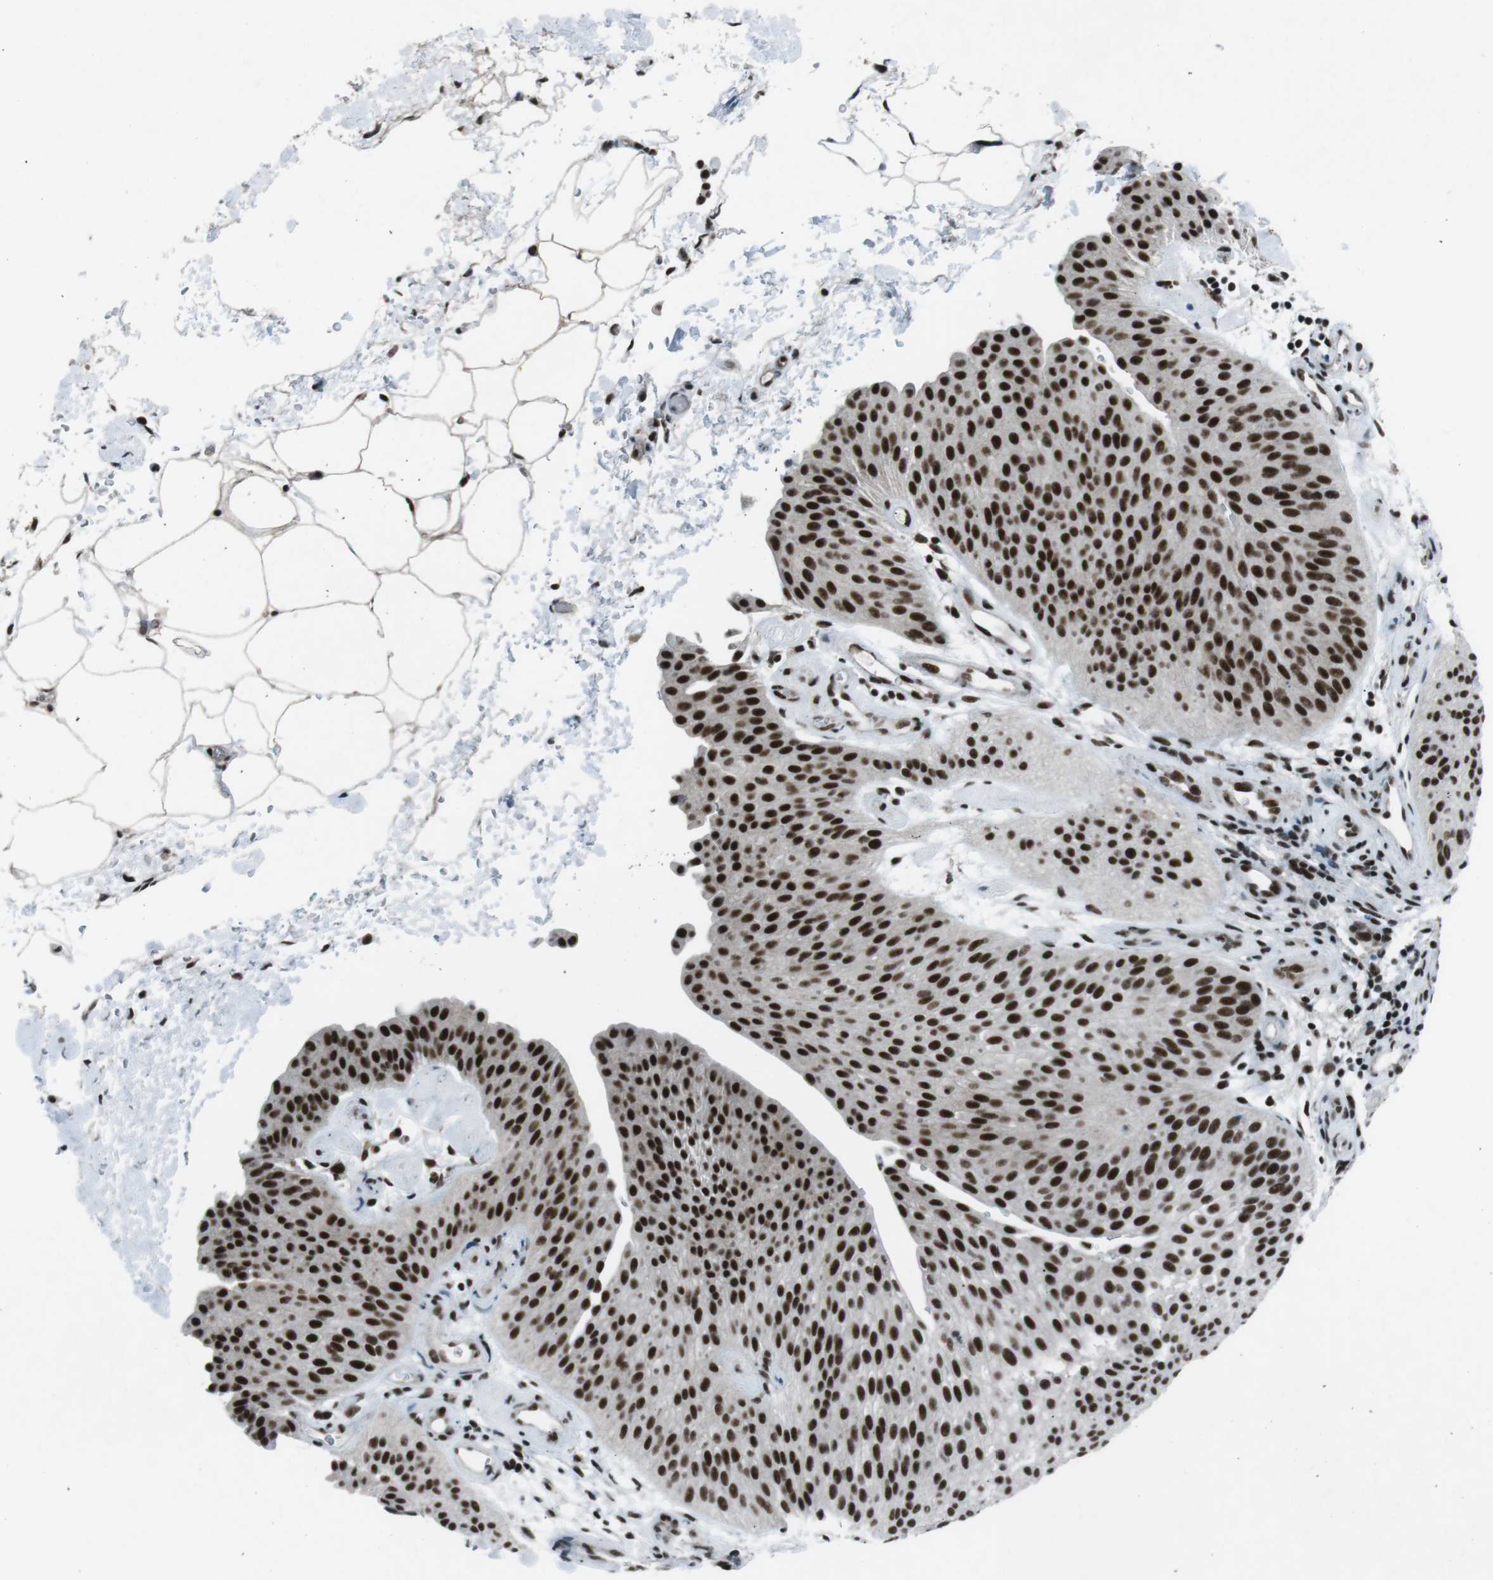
{"staining": {"intensity": "strong", "quantity": ">75%", "location": "nuclear"}, "tissue": "urothelial cancer", "cell_type": "Tumor cells", "image_type": "cancer", "snomed": [{"axis": "morphology", "description": "Urothelial carcinoma, Low grade"}, {"axis": "topography", "description": "Urinary bladder"}], "caption": "Immunohistochemical staining of human urothelial cancer exhibits strong nuclear protein positivity in approximately >75% of tumor cells. (brown staining indicates protein expression, while blue staining denotes nuclei).", "gene": "TAF1", "patient": {"sex": "female", "age": 60}}